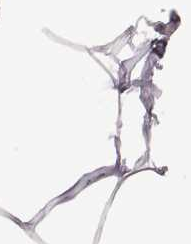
{"staining": {"intensity": "negative", "quantity": "none", "location": "none"}, "tissue": "breast", "cell_type": "Adipocytes", "image_type": "normal", "snomed": [{"axis": "morphology", "description": "Normal tissue, NOS"}, {"axis": "topography", "description": "Breast"}], "caption": "A photomicrograph of human breast is negative for staining in adipocytes. The staining is performed using DAB (3,3'-diaminobenzidine) brown chromogen with nuclei counter-stained in using hematoxylin.", "gene": "BICDL1", "patient": {"sex": "female", "age": 32}}